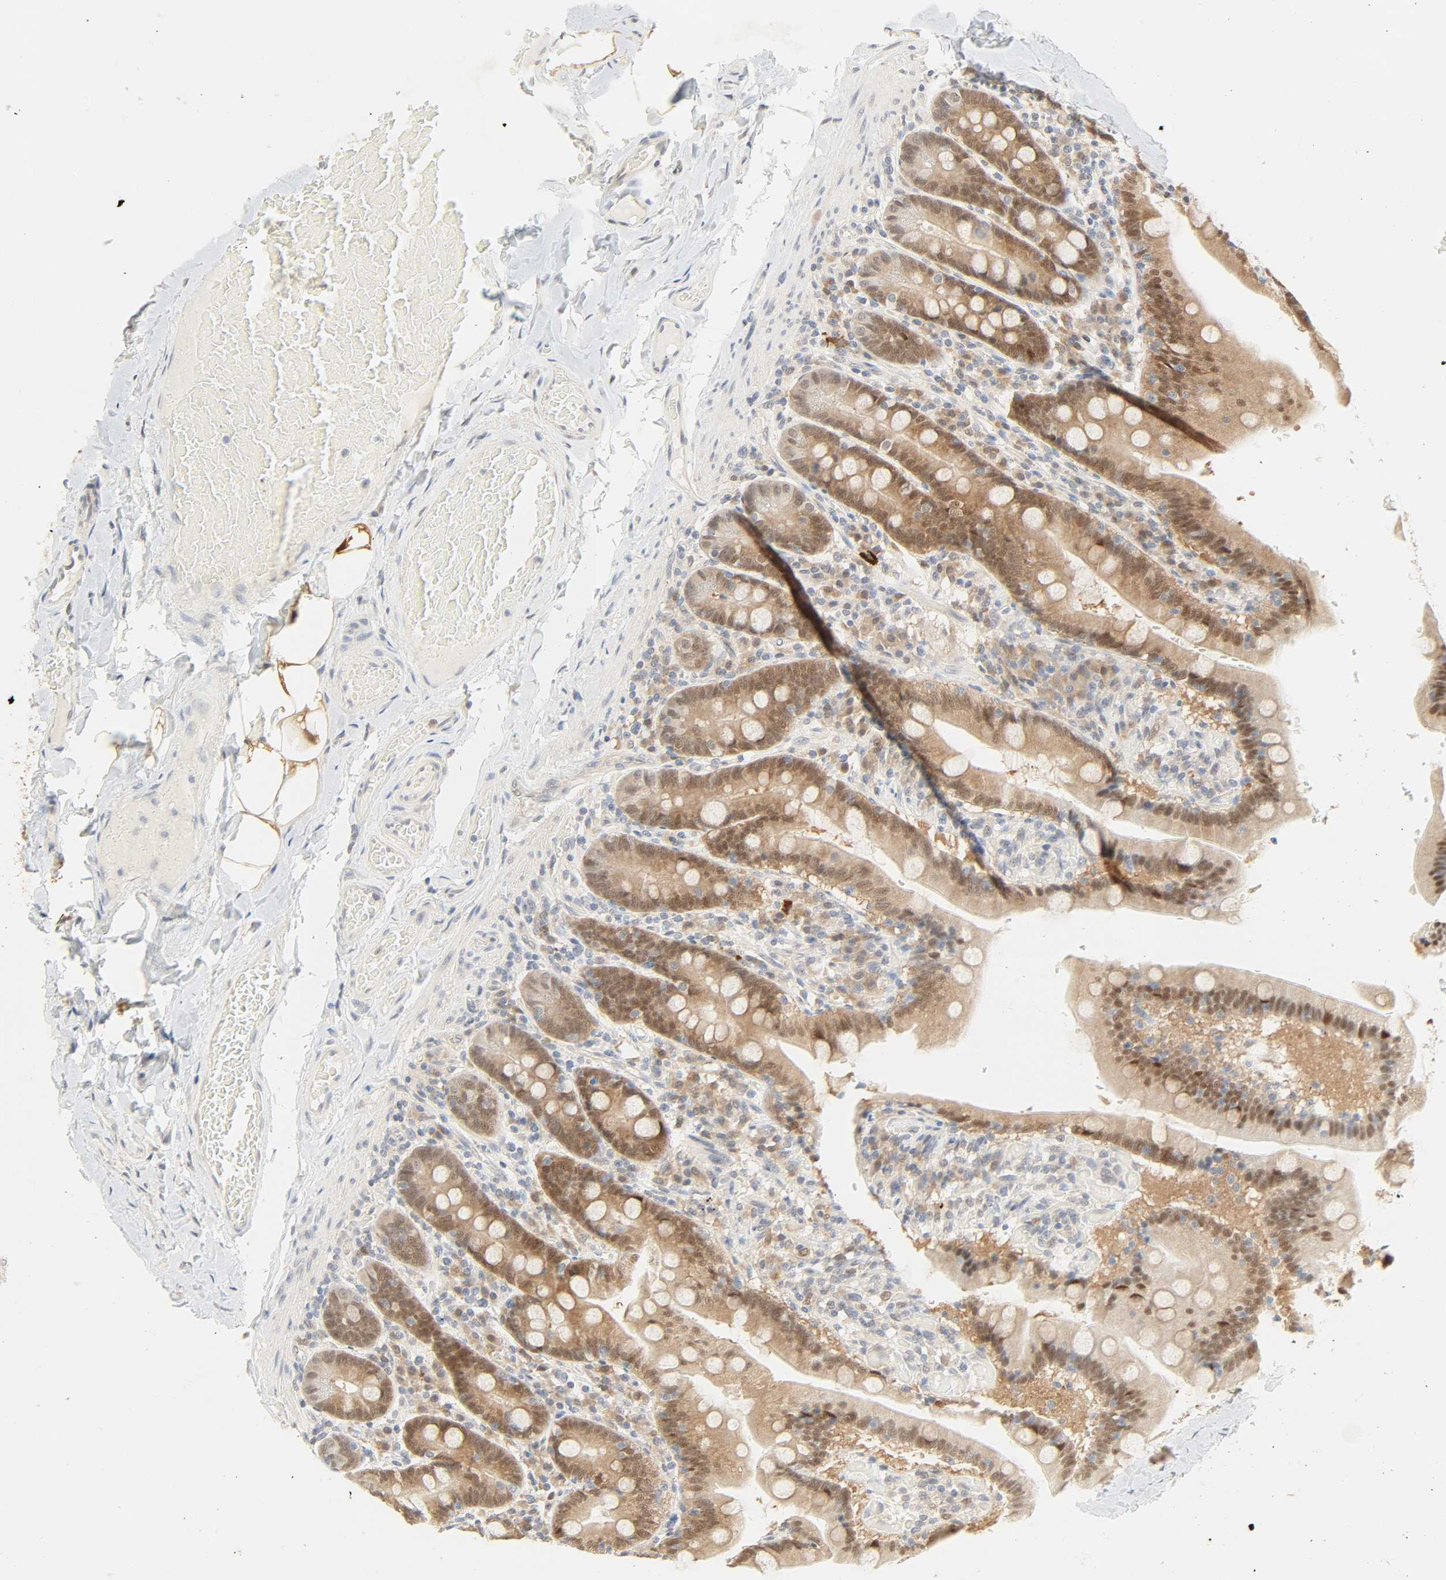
{"staining": {"intensity": "moderate", "quantity": ">75%", "location": "cytoplasmic/membranous"}, "tissue": "duodenum", "cell_type": "Glandular cells", "image_type": "normal", "snomed": [{"axis": "morphology", "description": "Normal tissue, NOS"}, {"axis": "topography", "description": "Duodenum"}], "caption": "DAB immunohistochemical staining of unremarkable duodenum exhibits moderate cytoplasmic/membranous protein positivity in approximately >75% of glandular cells. The staining was performed using DAB (3,3'-diaminobenzidine) to visualize the protein expression in brown, while the nuclei were stained in blue with hematoxylin (Magnification: 20x).", "gene": "ACSS2", "patient": {"sex": "male", "age": 66}}